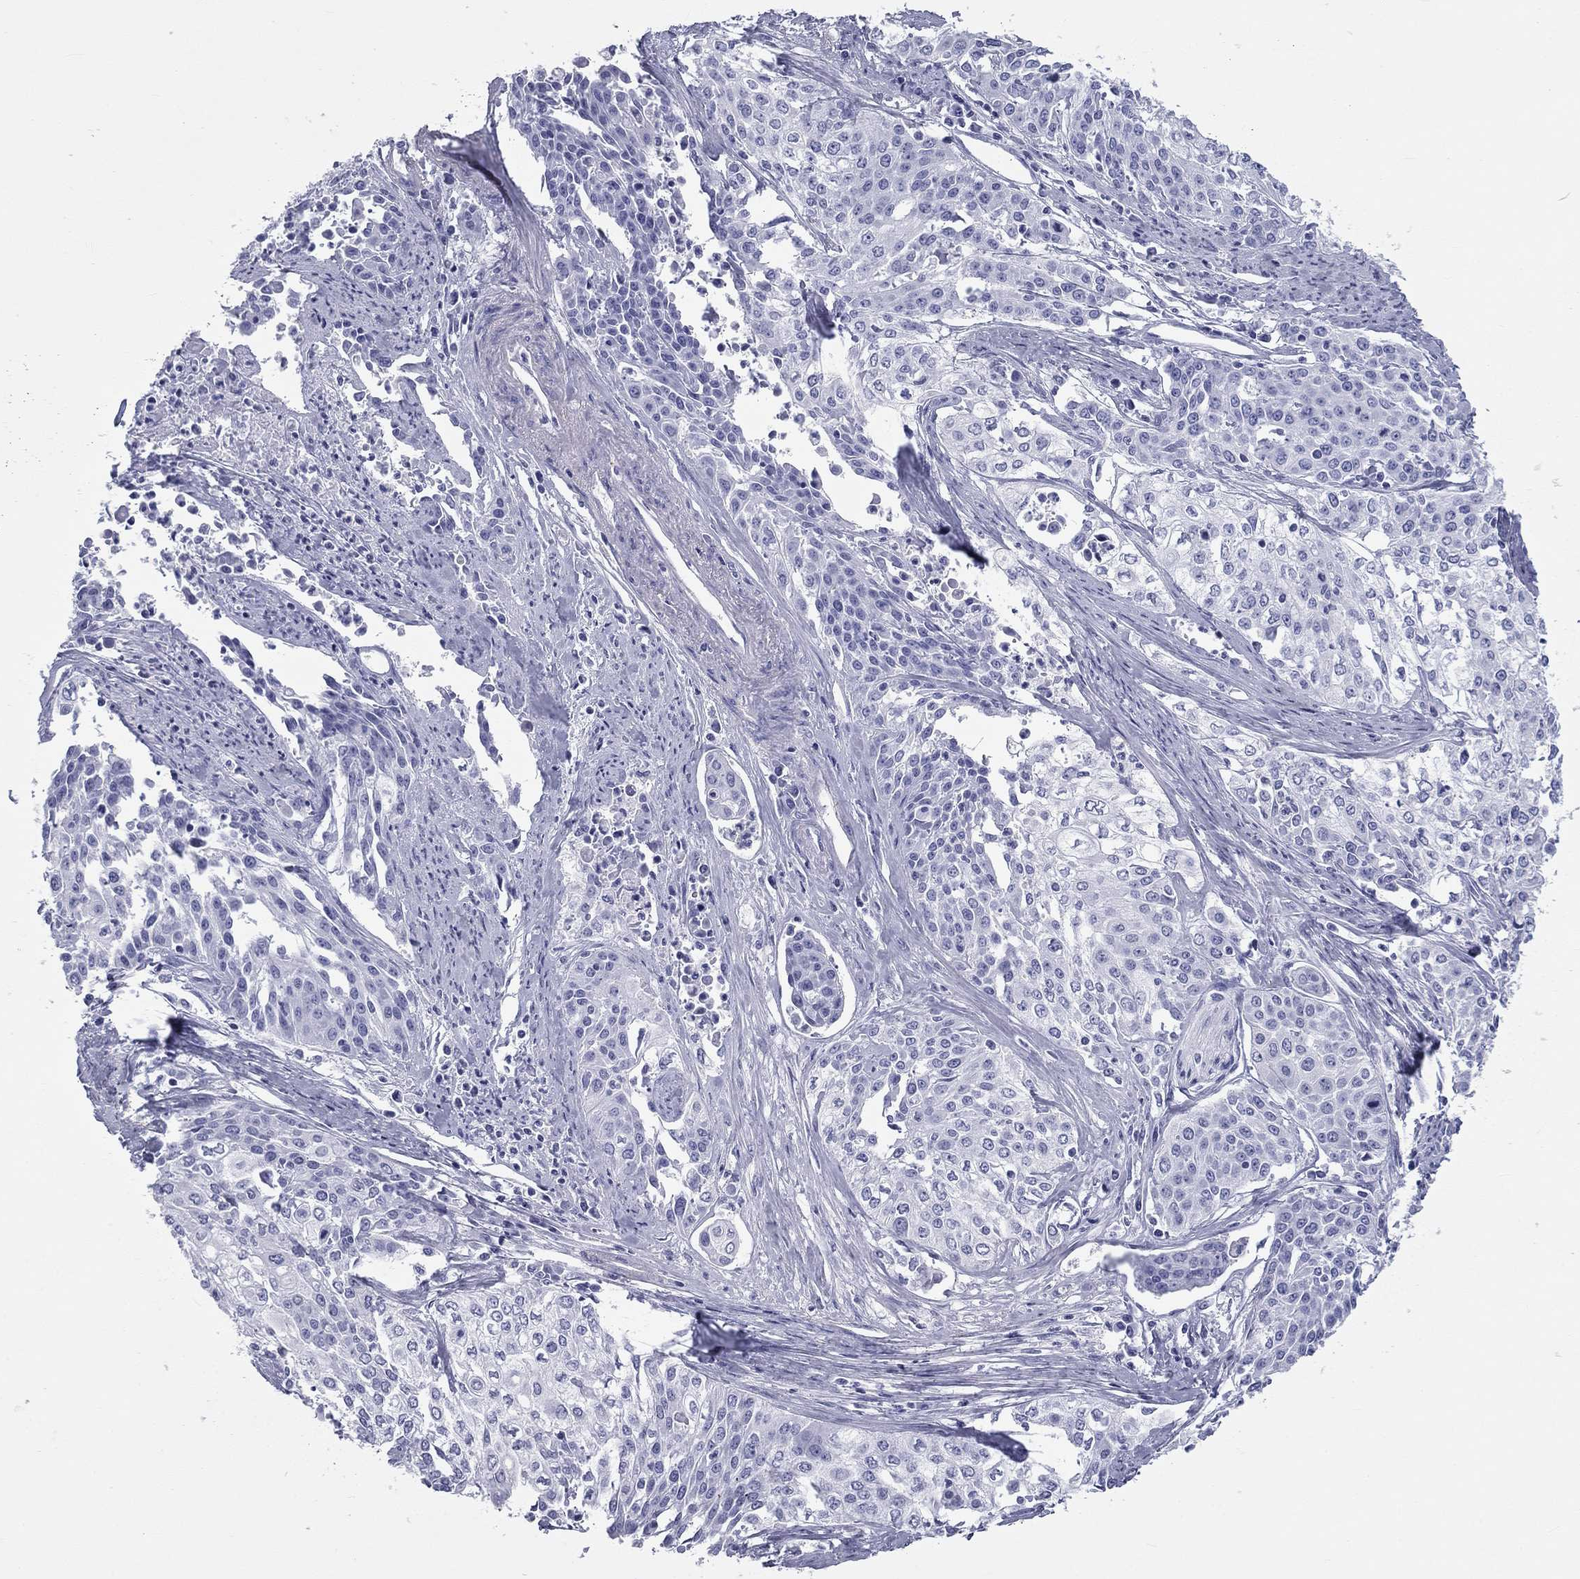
{"staining": {"intensity": "negative", "quantity": "none", "location": "none"}, "tissue": "cervical cancer", "cell_type": "Tumor cells", "image_type": "cancer", "snomed": [{"axis": "morphology", "description": "Squamous cell carcinoma, NOS"}, {"axis": "topography", "description": "Cervix"}], "caption": "This is an immunohistochemistry (IHC) micrograph of human squamous cell carcinoma (cervical). There is no expression in tumor cells.", "gene": "DNALI1", "patient": {"sex": "female", "age": 39}}